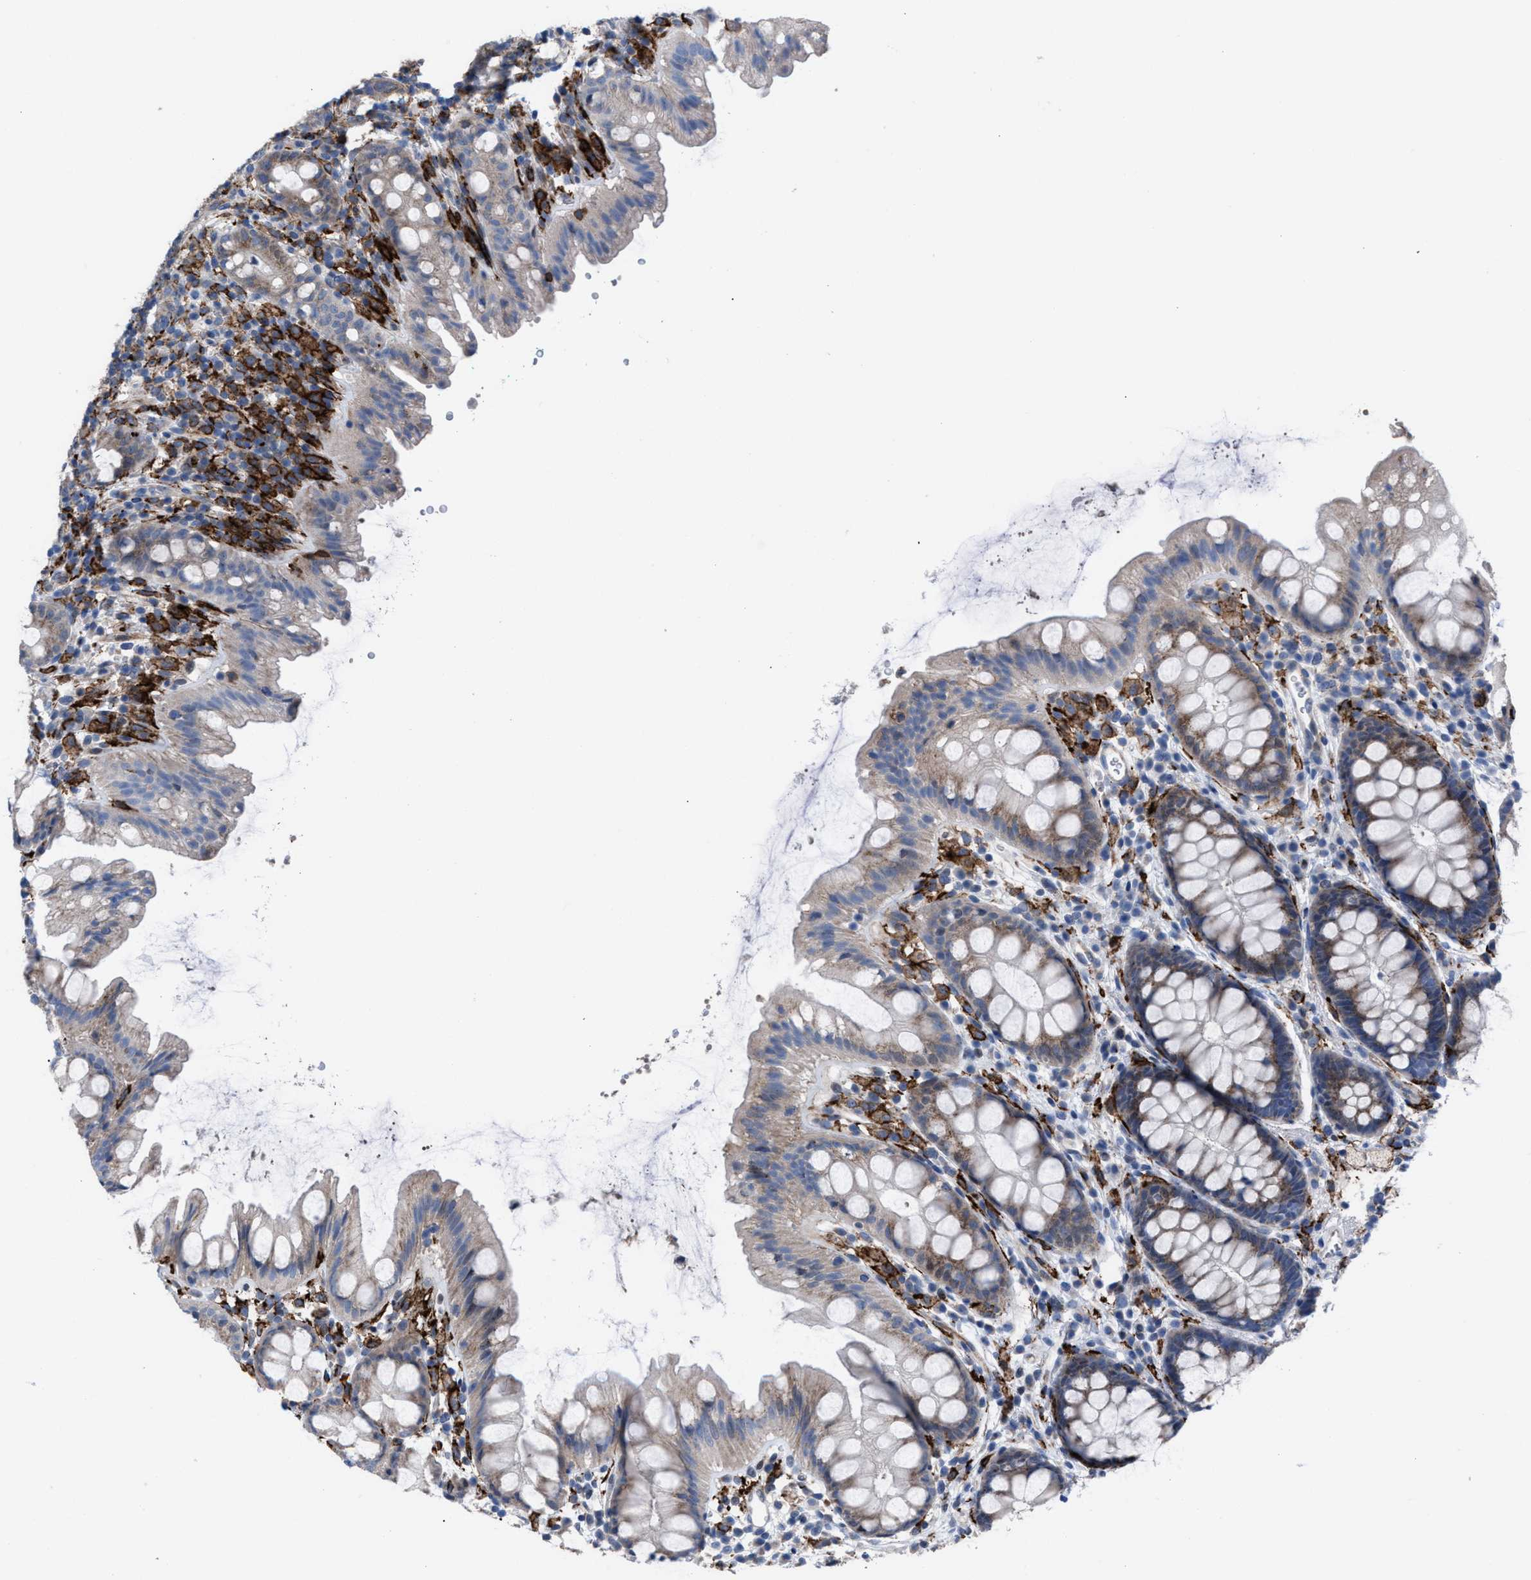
{"staining": {"intensity": "negative", "quantity": "none", "location": "none"}, "tissue": "rectum", "cell_type": "Glandular cells", "image_type": "normal", "snomed": [{"axis": "morphology", "description": "Normal tissue, NOS"}, {"axis": "topography", "description": "Rectum"}], "caption": "High power microscopy image of an immunohistochemistry (IHC) histopathology image of unremarkable rectum, revealing no significant expression in glandular cells. (DAB immunohistochemistry (IHC) with hematoxylin counter stain).", "gene": "SLC47A1", "patient": {"sex": "female", "age": 65}}